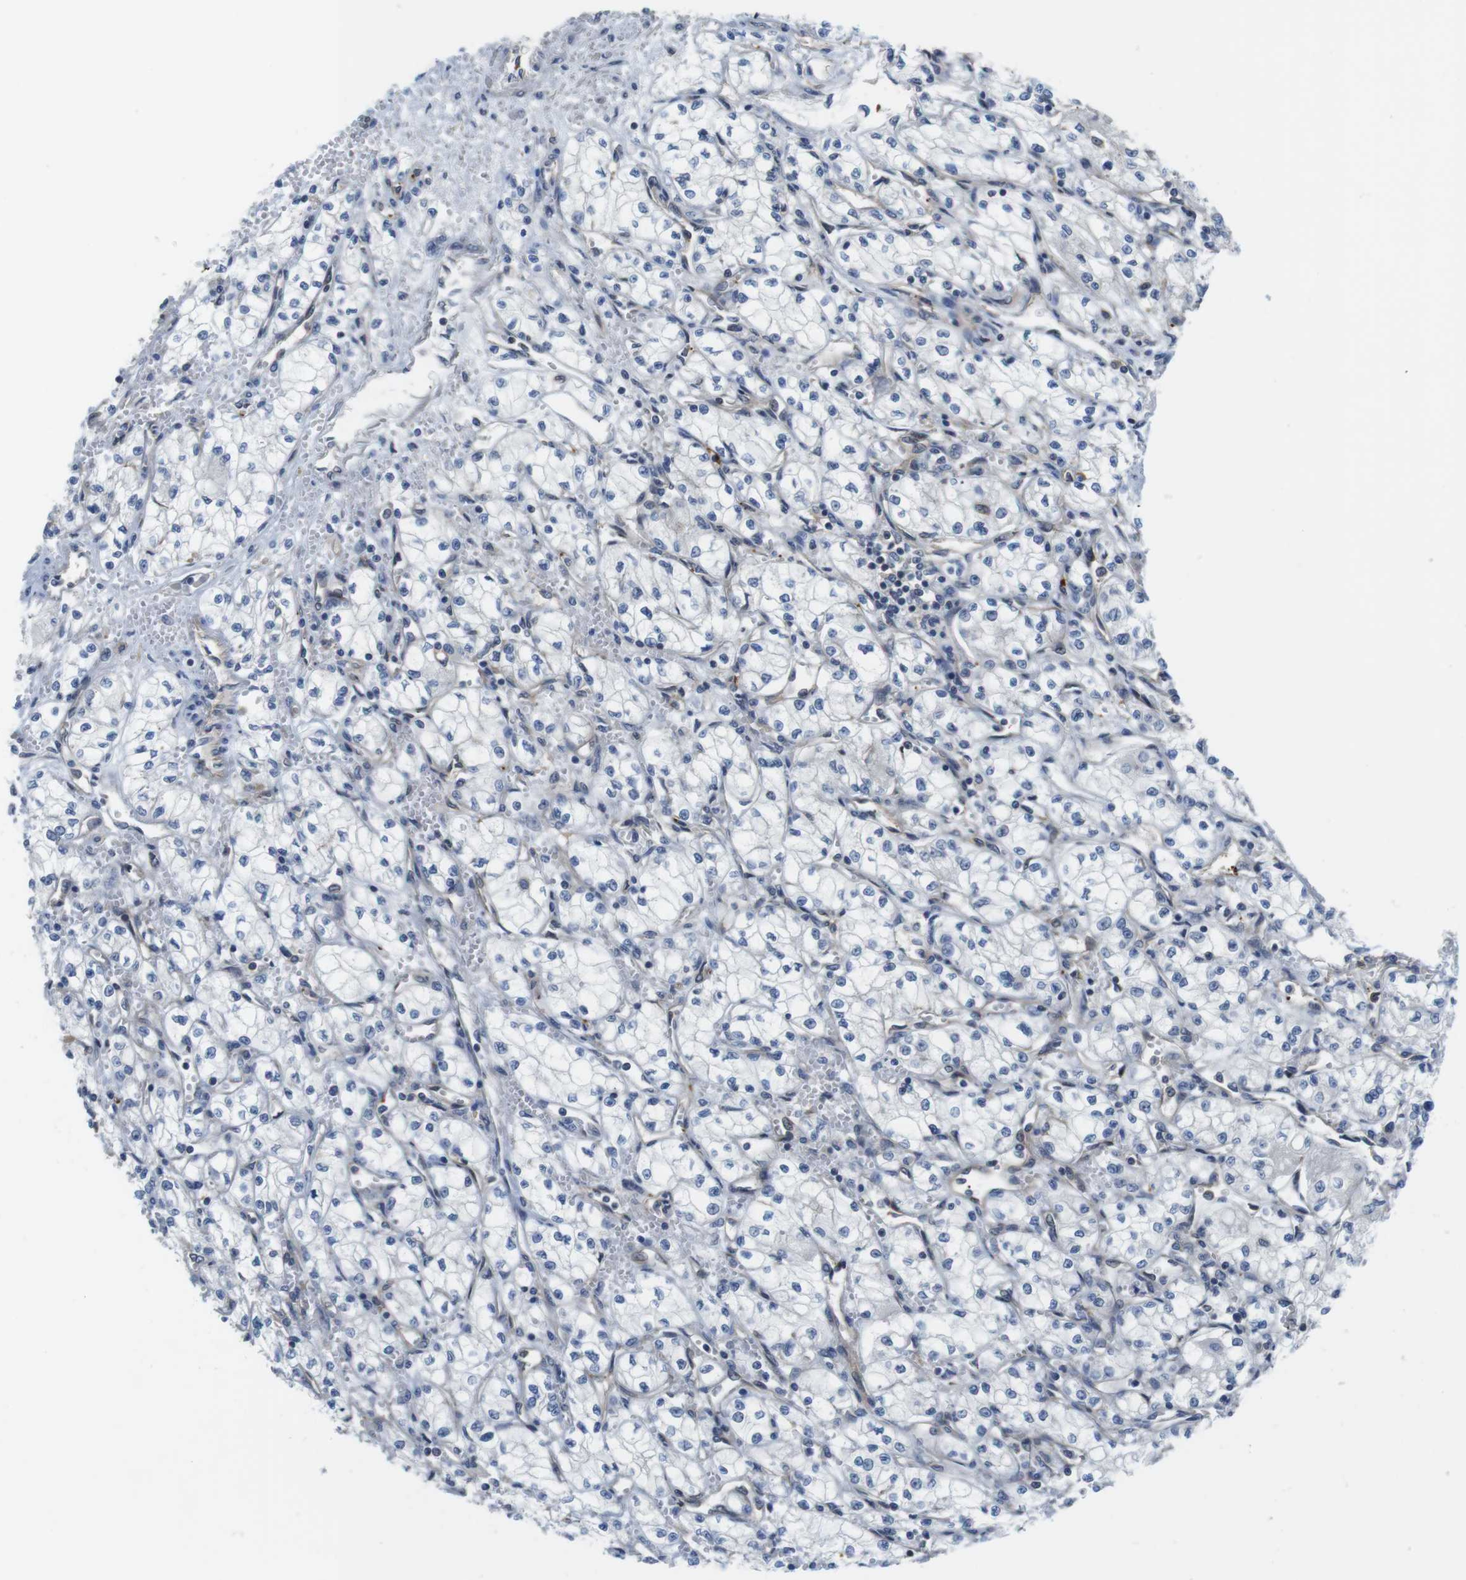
{"staining": {"intensity": "negative", "quantity": "none", "location": "none"}, "tissue": "renal cancer", "cell_type": "Tumor cells", "image_type": "cancer", "snomed": [{"axis": "morphology", "description": "Normal tissue, NOS"}, {"axis": "morphology", "description": "Adenocarcinoma, NOS"}, {"axis": "topography", "description": "Kidney"}], "caption": "This is a photomicrograph of immunohistochemistry (IHC) staining of renal cancer, which shows no staining in tumor cells.", "gene": "HERPUD2", "patient": {"sex": "male", "age": 59}}